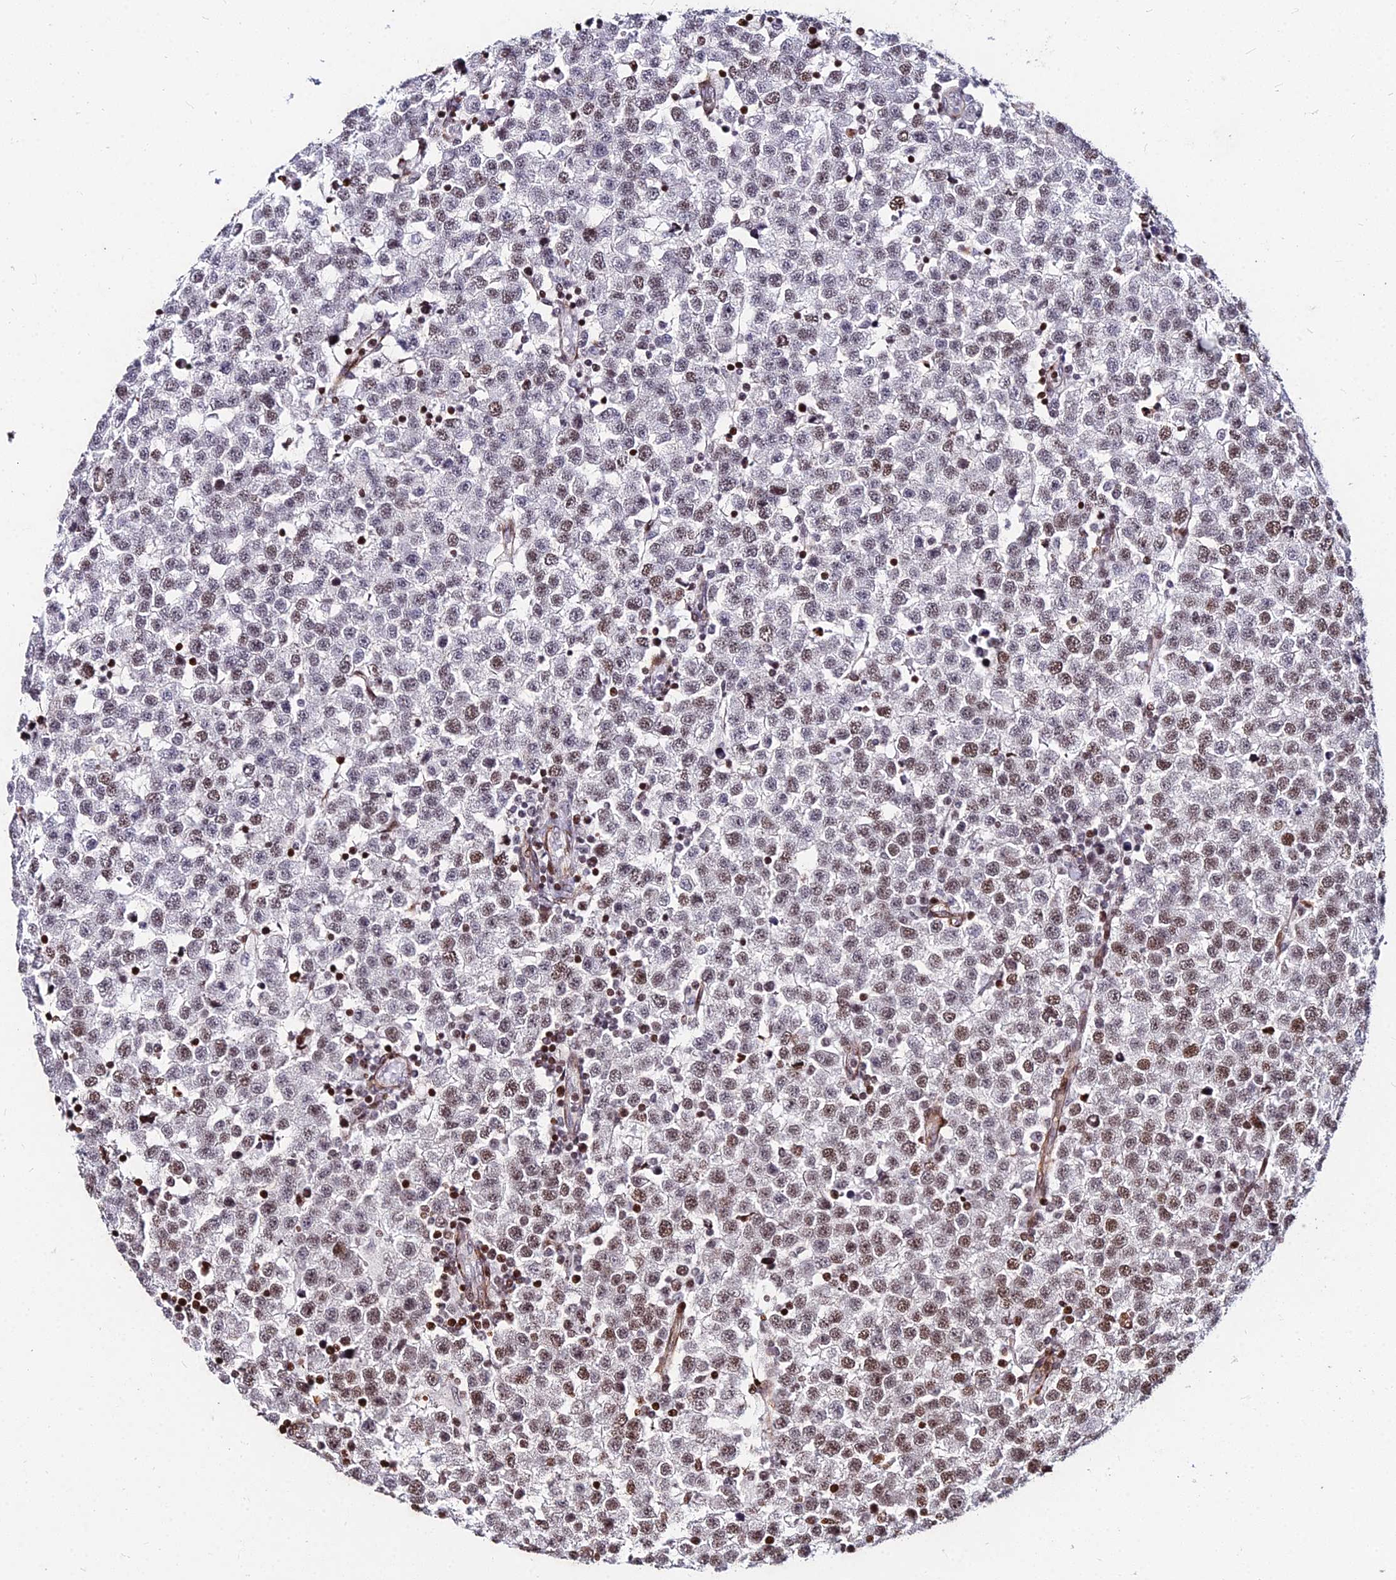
{"staining": {"intensity": "moderate", "quantity": "25%-75%", "location": "nuclear"}, "tissue": "testis cancer", "cell_type": "Tumor cells", "image_type": "cancer", "snomed": [{"axis": "morphology", "description": "Seminoma, NOS"}, {"axis": "topography", "description": "Testis"}], "caption": "Immunohistochemistry of testis cancer (seminoma) shows medium levels of moderate nuclear positivity in about 25%-75% of tumor cells. (brown staining indicates protein expression, while blue staining denotes nuclei).", "gene": "NYAP2", "patient": {"sex": "male", "age": 34}}